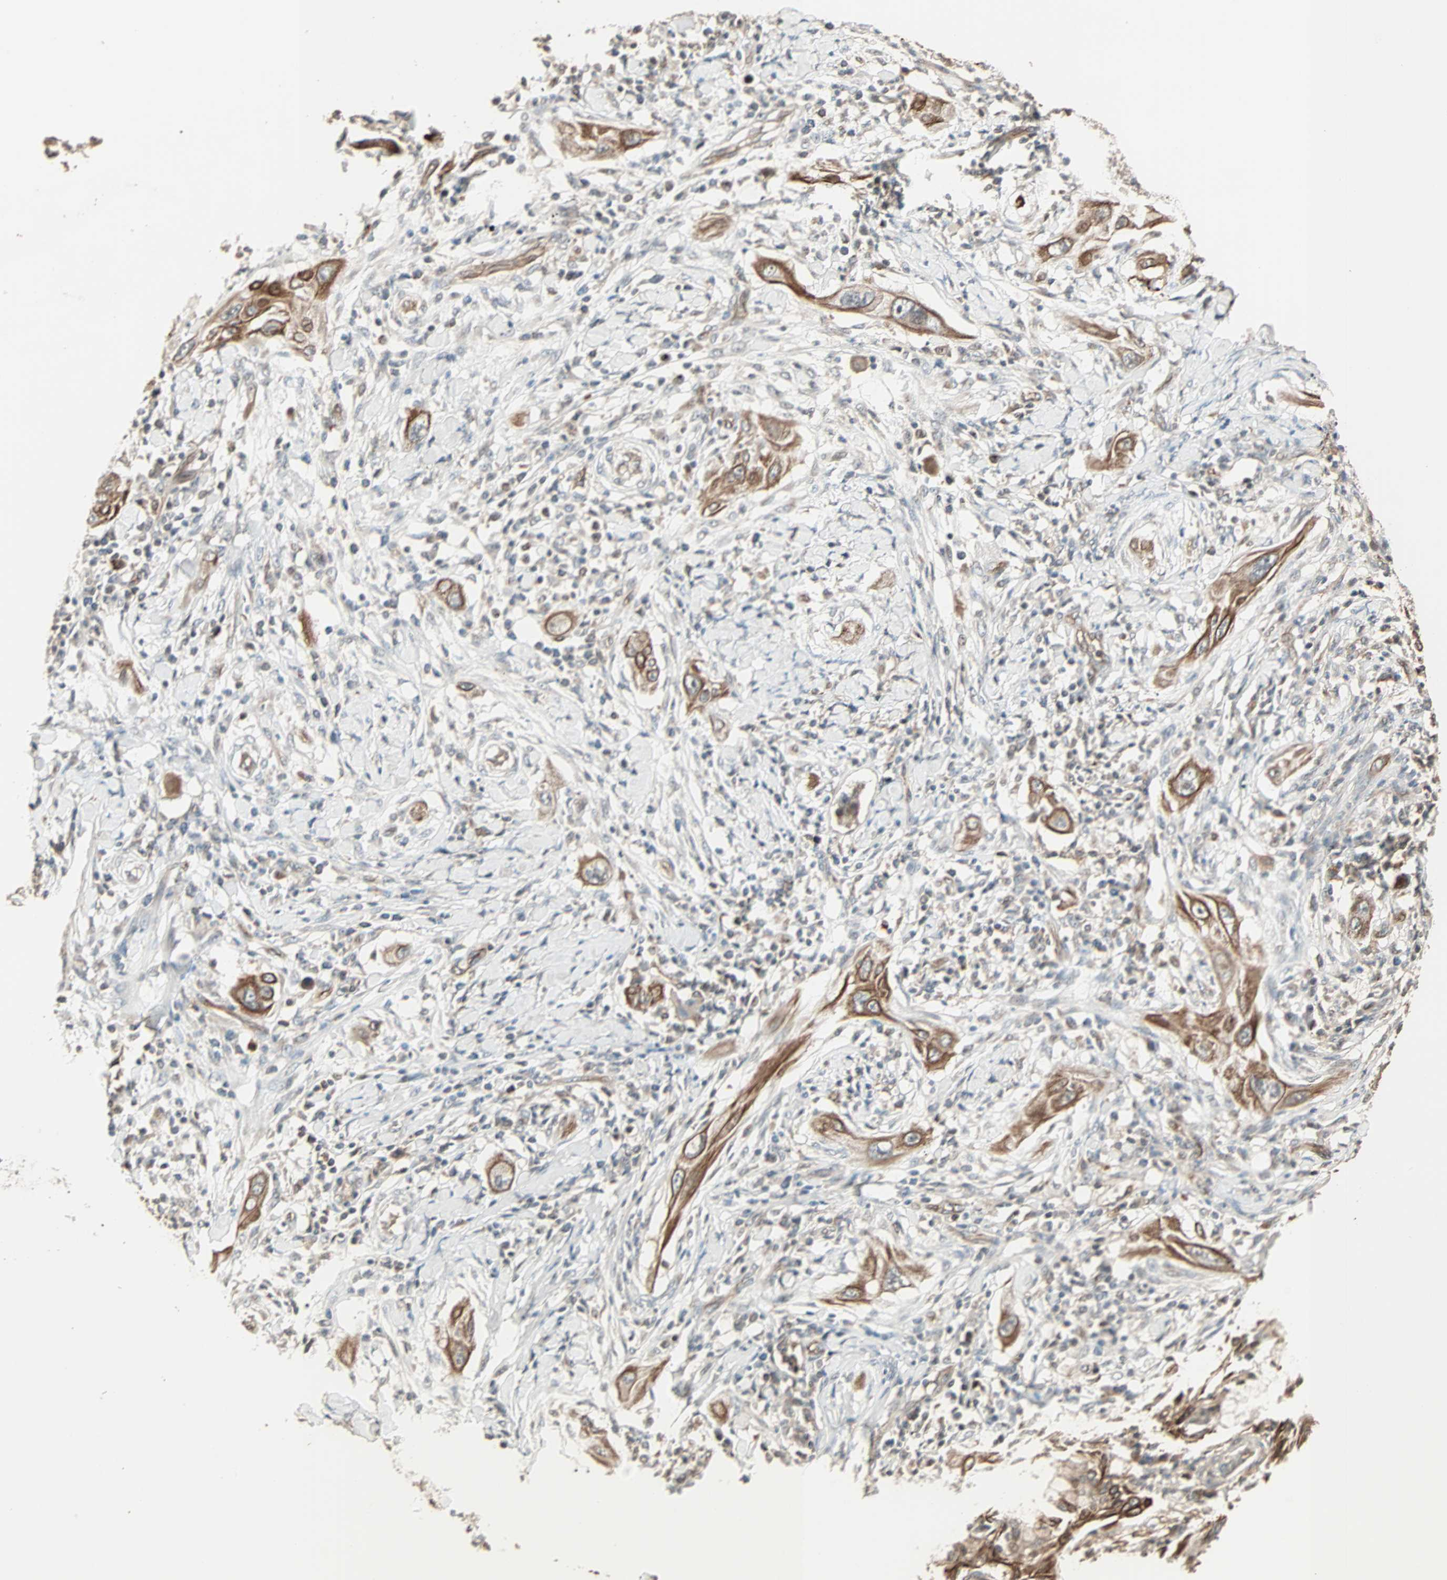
{"staining": {"intensity": "strong", "quantity": ">75%", "location": "cytoplasmic/membranous"}, "tissue": "lung cancer", "cell_type": "Tumor cells", "image_type": "cancer", "snomed": [{"axis": "morphology", "description": "Squamous cell carcinoma, NOS"}, {"axis": "topography", "description": "Lung"}], "caption": "Tumor cells demonstrate high levels of strong cytoplasmic/membranous expression in approximately >75% of cells in lung cancer. (DAB = brown stain, brightfield microscopy at high magnification).", "gene": "CALCRL", "patient": {"sex": "female", "age": 47}}